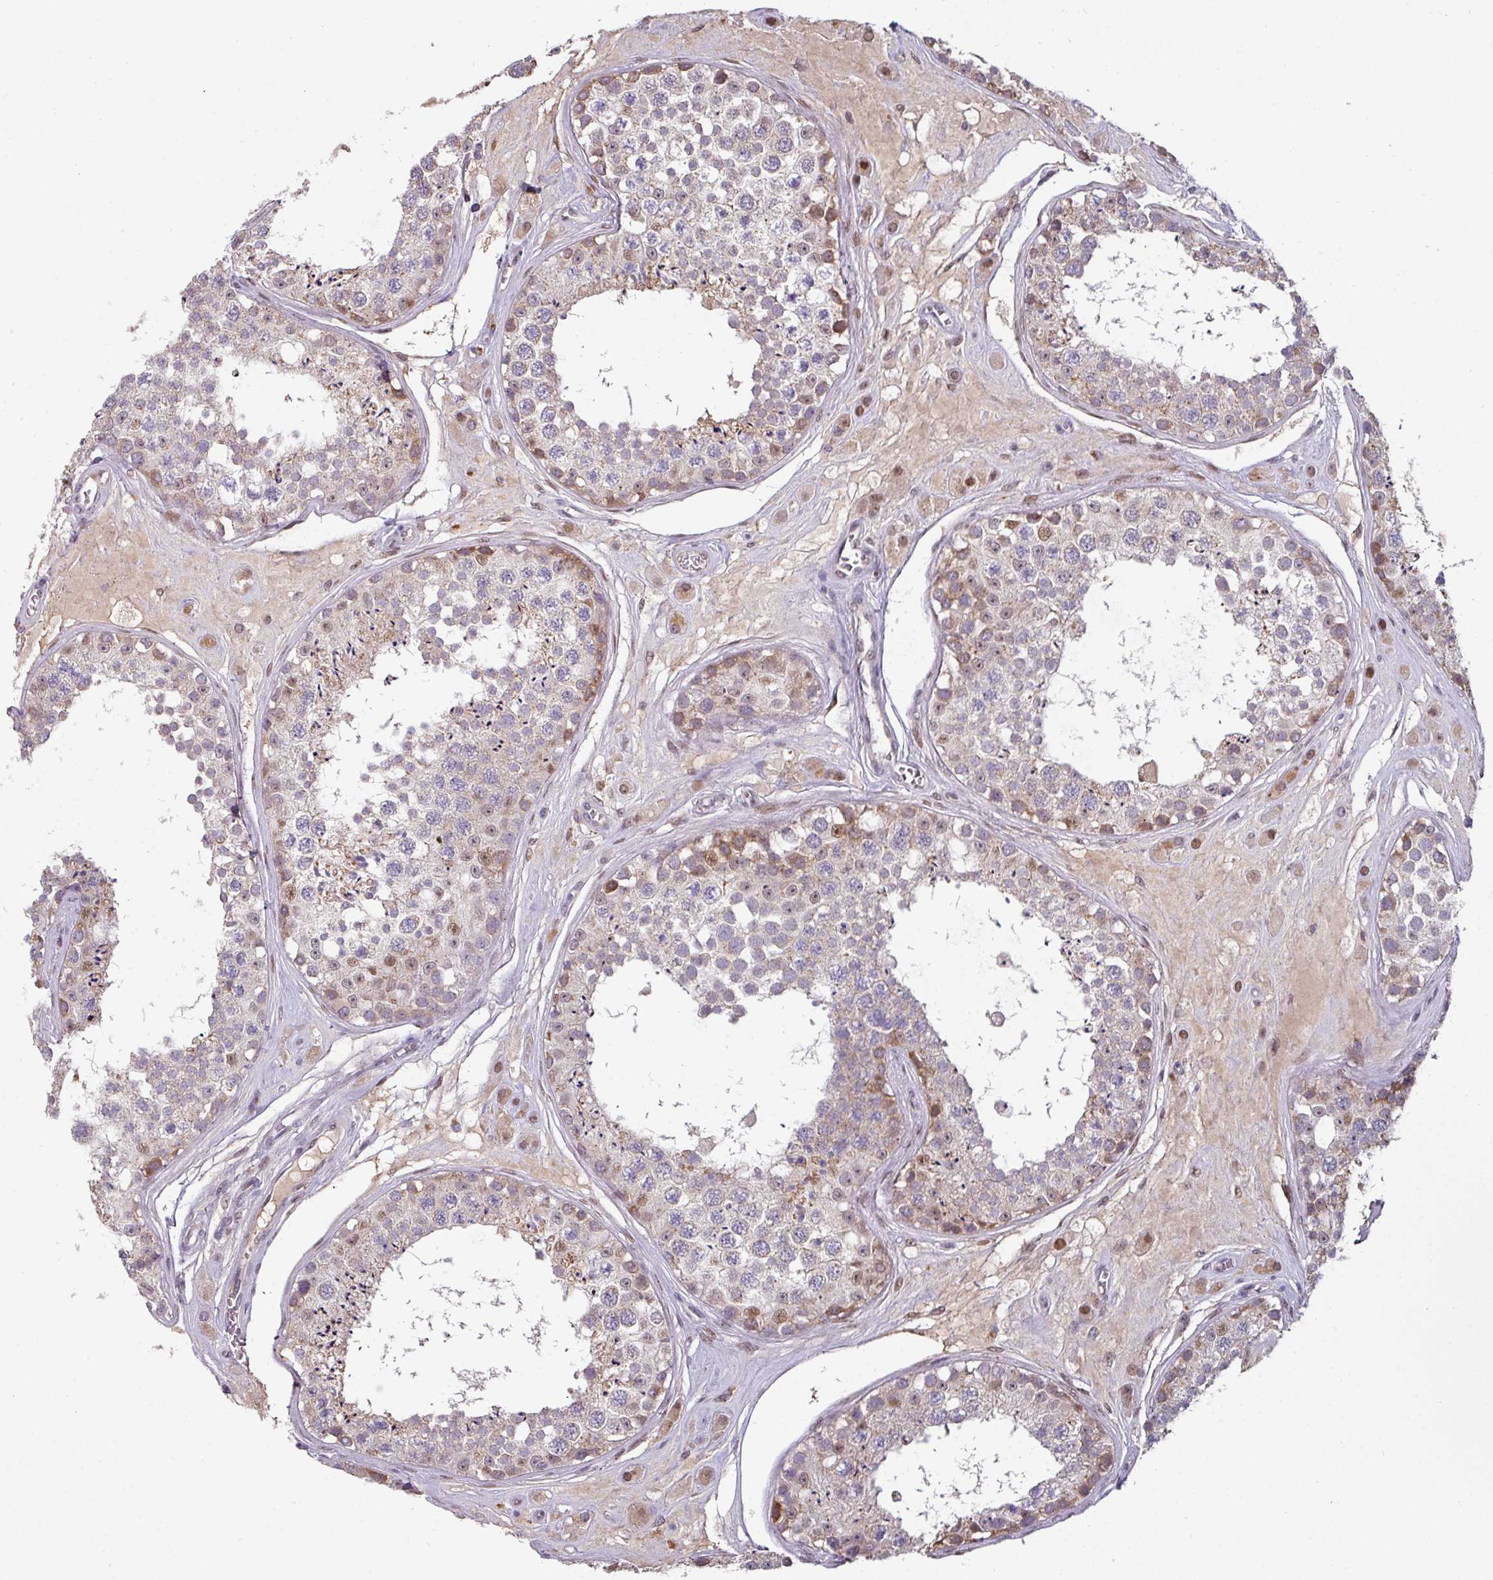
{"staining": {"intensity": "moderate", "quantity": "<25%", "location": "cytoplasmic/membranous,nuclear"}, "tissue": "testis", "cell_type": "Cells in seminiferous ducts", "image_type": "normal", "snomed": [{"axis": "morphology", "description": "Normal tissue, NOS"}, {"axis": "topography", "description": "Testis"}], "caption": "This image exhibits IHC staining of normal testis, with low moderate cytoplasmic/membranous,nuclear expression in about <25% of cells in seminiferous ducts.", "gene": "SWSAP1", "patient": {"sex": "male", "age": 25}}